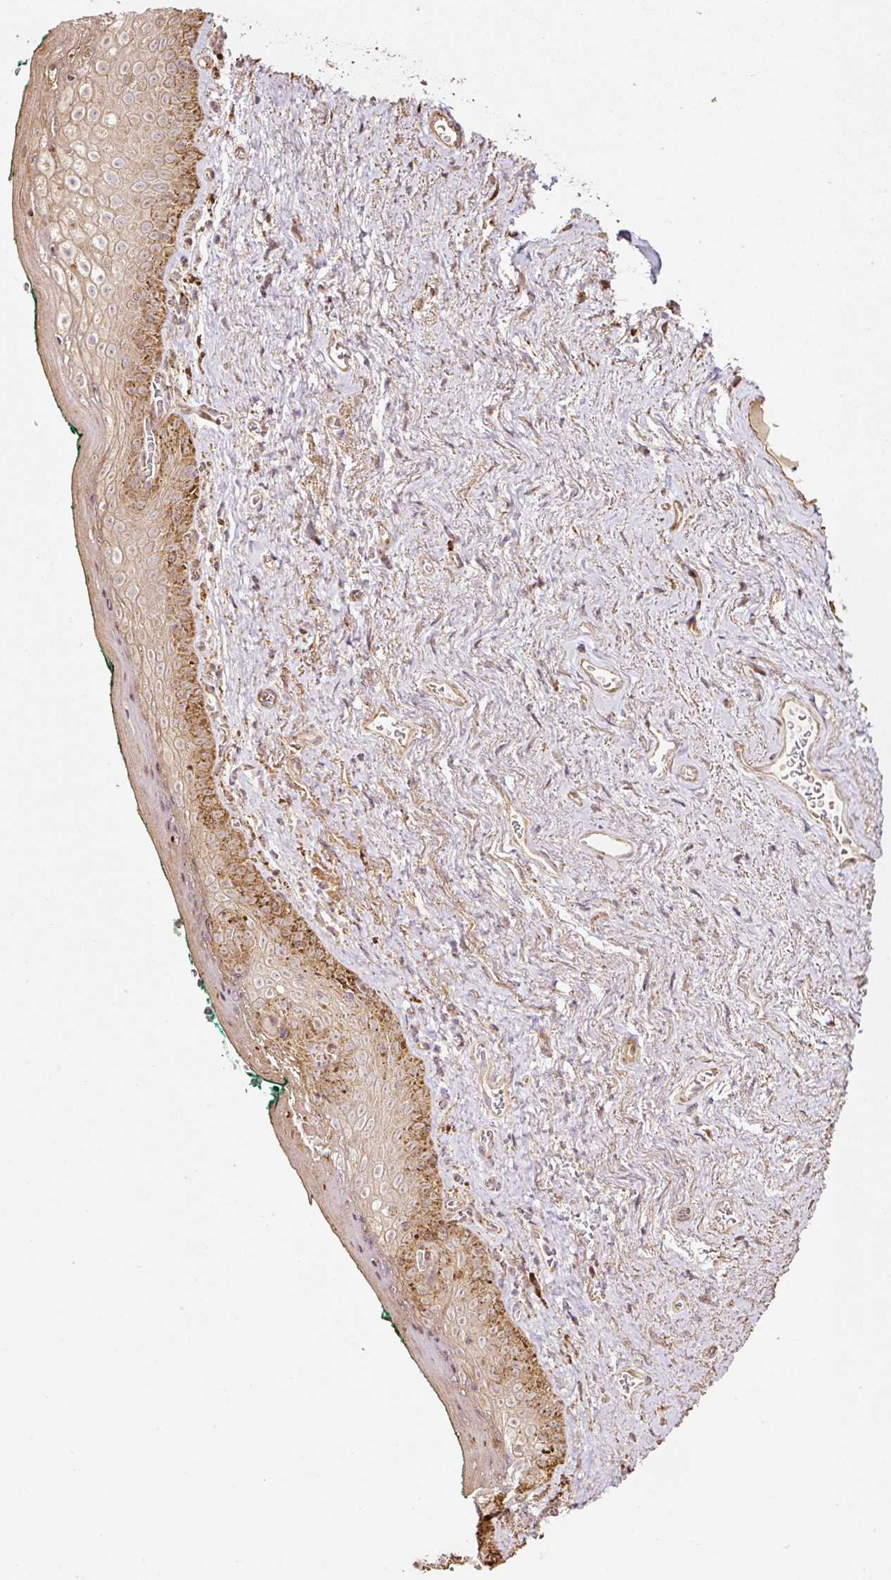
{"staining": {"intensity": "moderate", "quantity": "25%-75%", "location": "cytoplasmic/membranous"}, "tissue": "vagina", "cell_type": "Squamous epithelial cells", "image_type": "normal", "snomed": [{"axis": "morphology", "description": "Normal tissue, NOS"}, {"axis": "topography", "description": "Vulva"}, {"axis": "topography", "description": "Vagina"}, {"axis": "topography", "description": "Peripheral nerve tissue"}], "caption": "Brown immunohistochemical staining in normal human vagina demonstrates moderate cytoplasmic/membranous positivity in about 25%-75% of squamous epithelial cells.", "gene": "ETF1", "patient": {"sex": "female", "age": 66}}